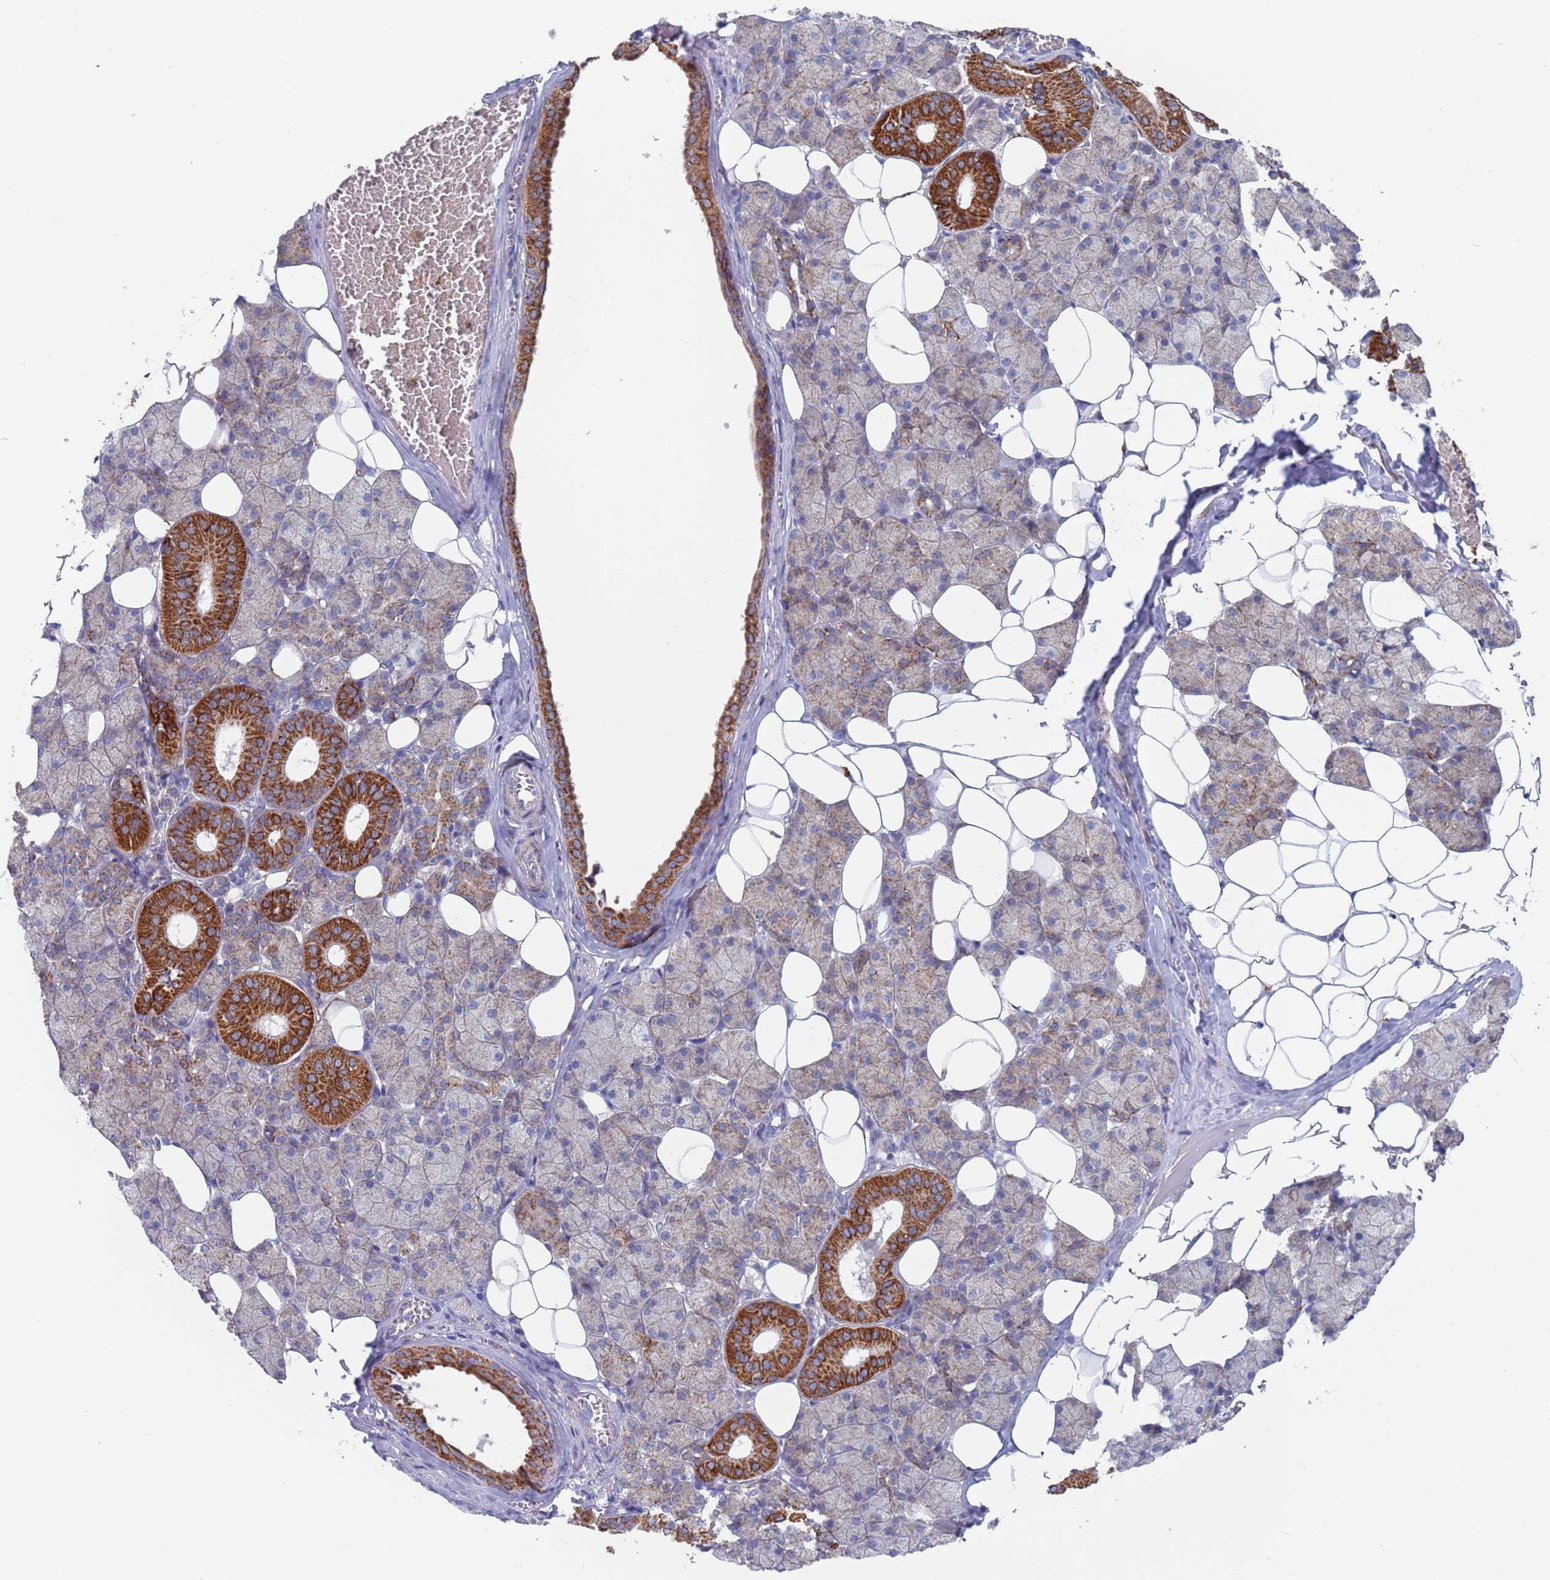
{"staining": {"intensity": "strong", "quantity": "<25%", "location": "cytoplasmic/membranous"}, "tissue": "salivary gland", "cell_type": "Glandular cells", "image_type": "normal", "snomed": [{"axis": "morphology", "description": "Normal tissue, NOS"}, {"axis": "topography", "description": "Salivary gland"}], "caption": "The photomicrograph demonstrates a brown stain indicating the presence of a protein in the cytoplasmic/membranous of glandular cells in salivary gland. (Stains: DAB (3,3'-diaminobenzidine) in brown, nuclei in blue, Microscopy: brightfield microscopy at high magnification).", "gene": "CHCHD6", "patient": {"sex": "female", "age": 33}}